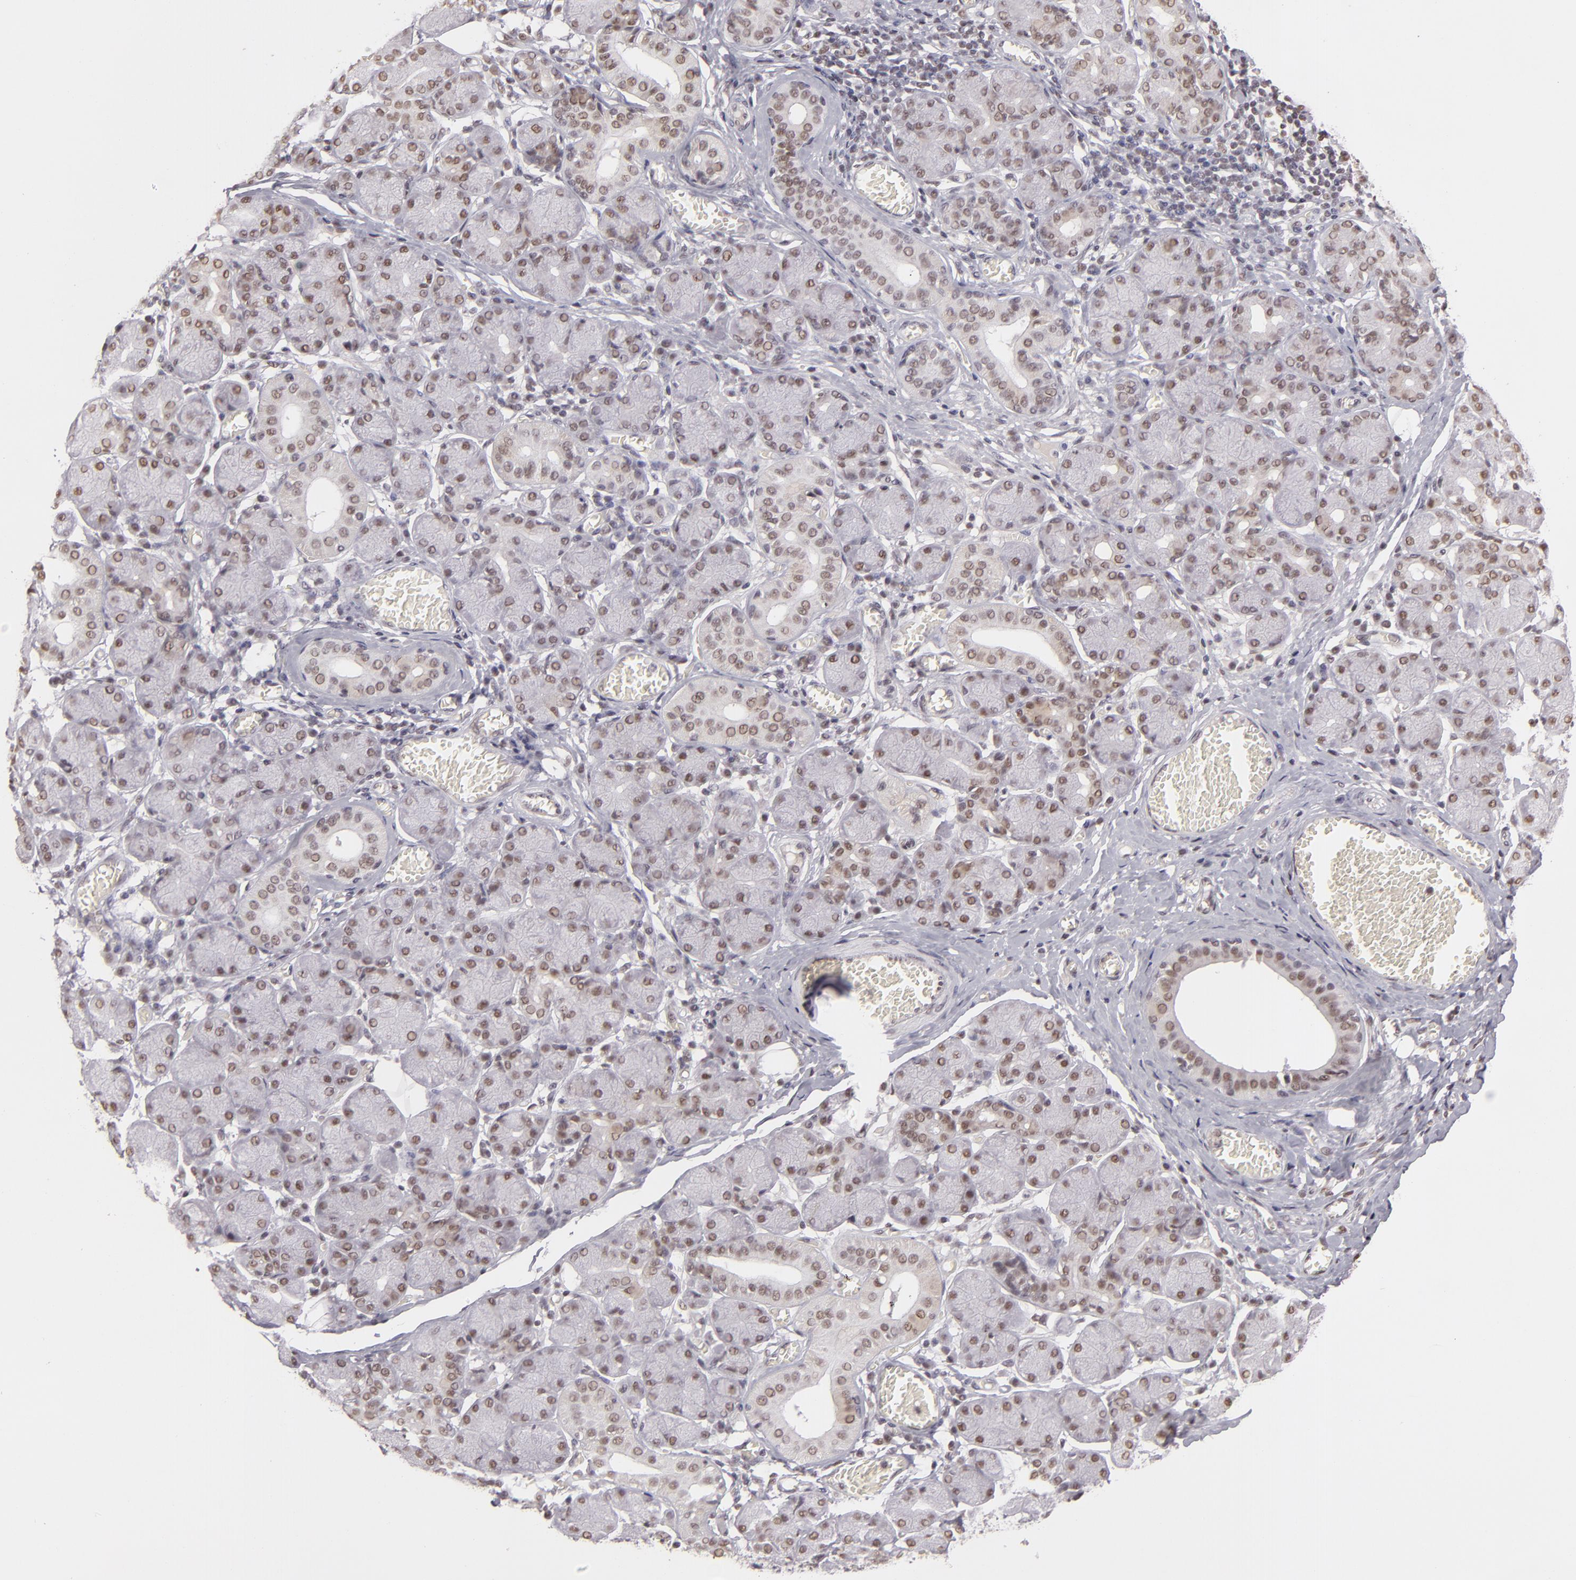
{"staining": {"intensity": "weak", "quantity": ">75%", "location": "nuclear"}, "tissue": "salivary gland", "cell_type": "Glandular cells", "image_type": "normal", "snomed": [{"axis": "morphology", "description": "Normal tissue, NOS"}, {"axis": "topography", "description": "Salivary gland"}], "caption": "The image displays a brown stain indicating the presence of a protein in the nuclear of glandular cells in salivary gland. Ihc stains the protein of interest in brown and the nuclei are stained blue.", "gene": "INTS6", "patient": {"sex": "female", "age": 24}}